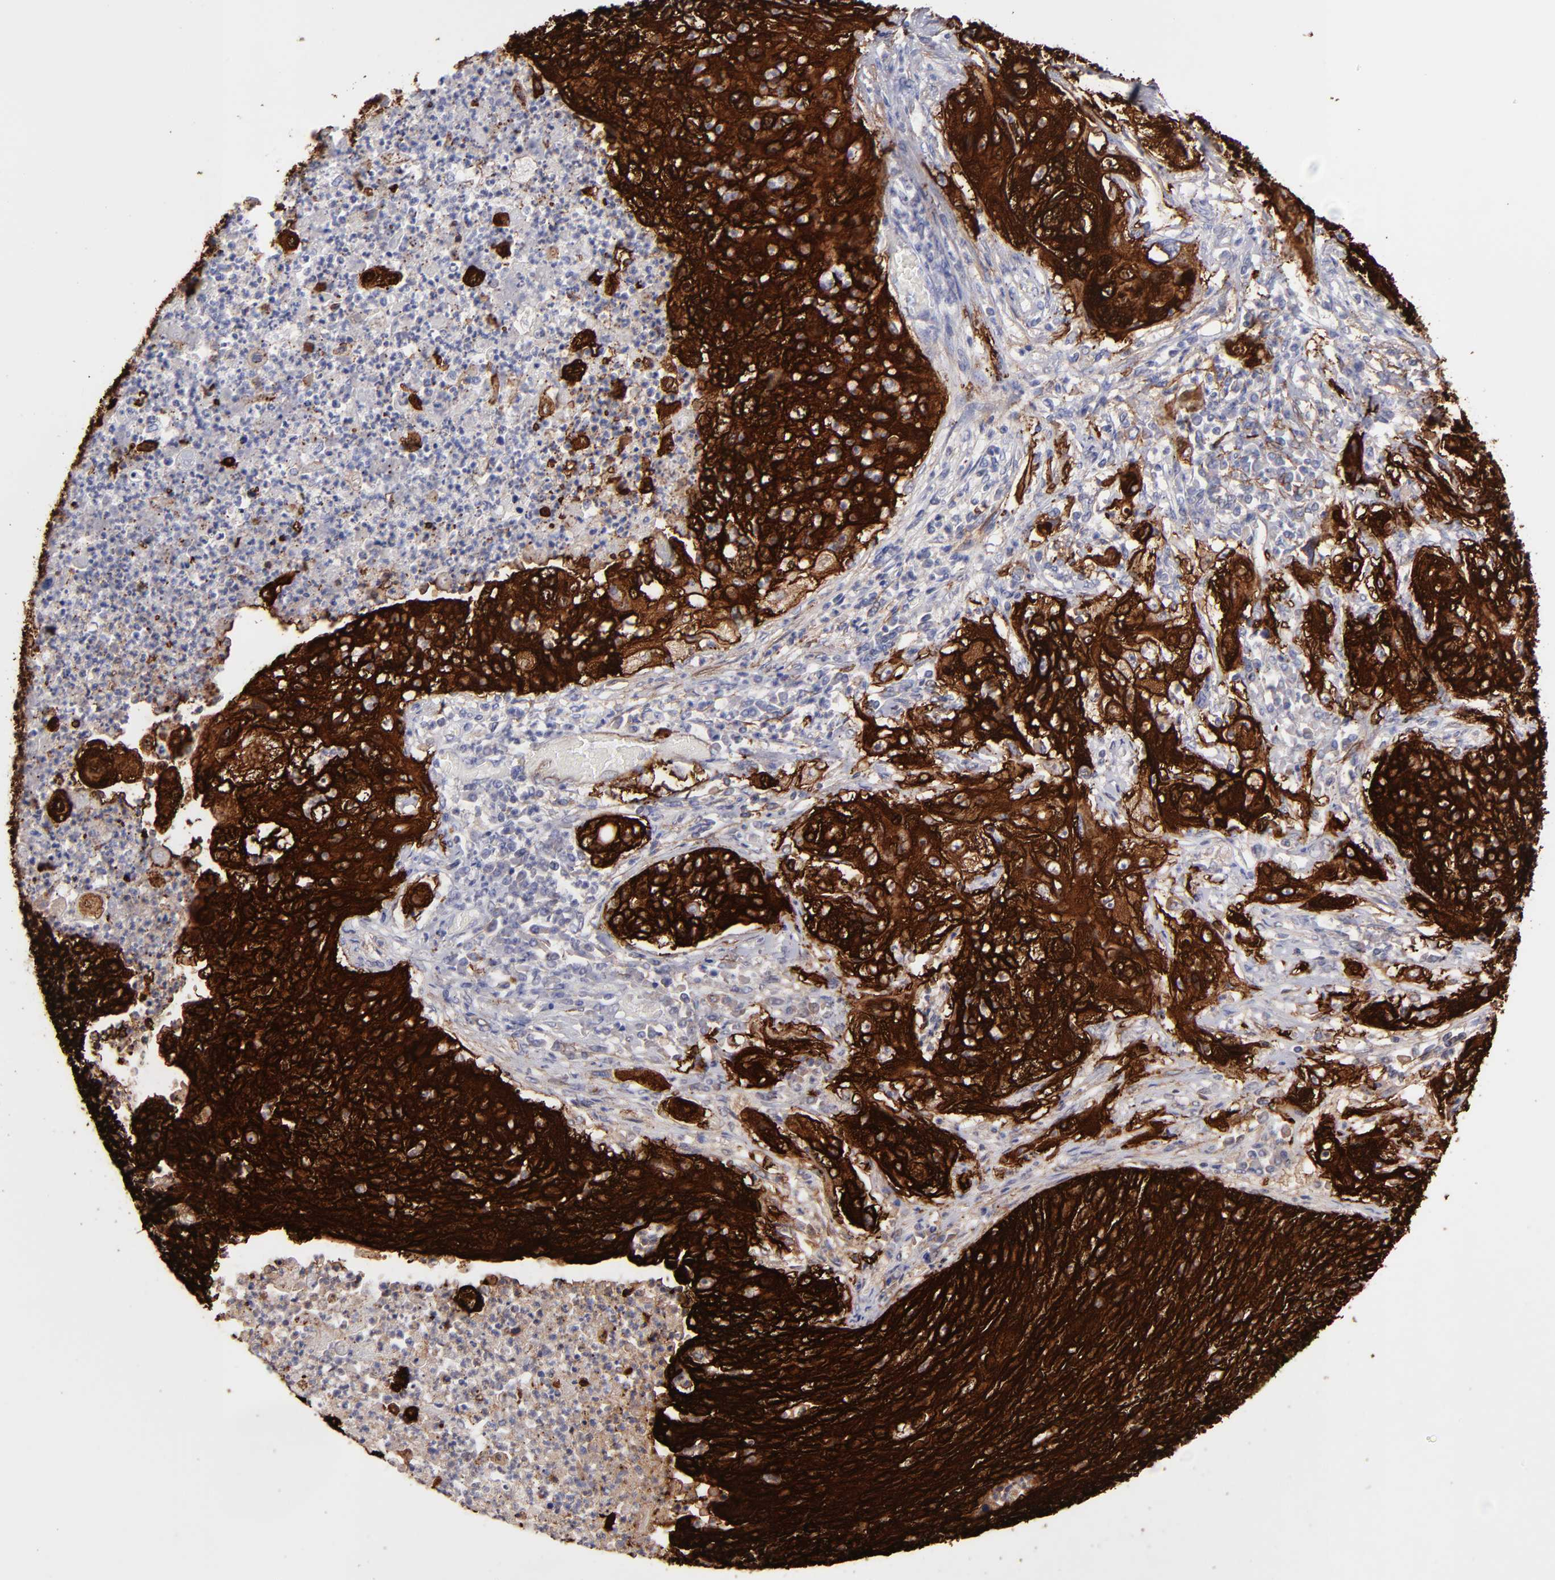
{"staining": {"intensity": "strong", "quantity": ">75%", "location": "cytoplasmic/membranous"}, "tissue": "lung cancer", "cell_type": "Tumor cells", "image_type": "cancer", "snomed": [{"axis": "morphology", "description": "Inflammation, NOS"}, {"axis": "morphology", "description": "Squamous cell carcinoma, NOS"}, {"axis": "topography", "description": "Lymph node"}, {"axis": "topography", "description": "Soft tissue"}, {"axis": "topography", "description": "Lung"}], "caption": "Human lung squamous cell carcinoma stained with a protein marker exhibits strong staining in tumor cells.", "gene": "AHNAK2", "patient": {"sex": "male", "age": 66}}